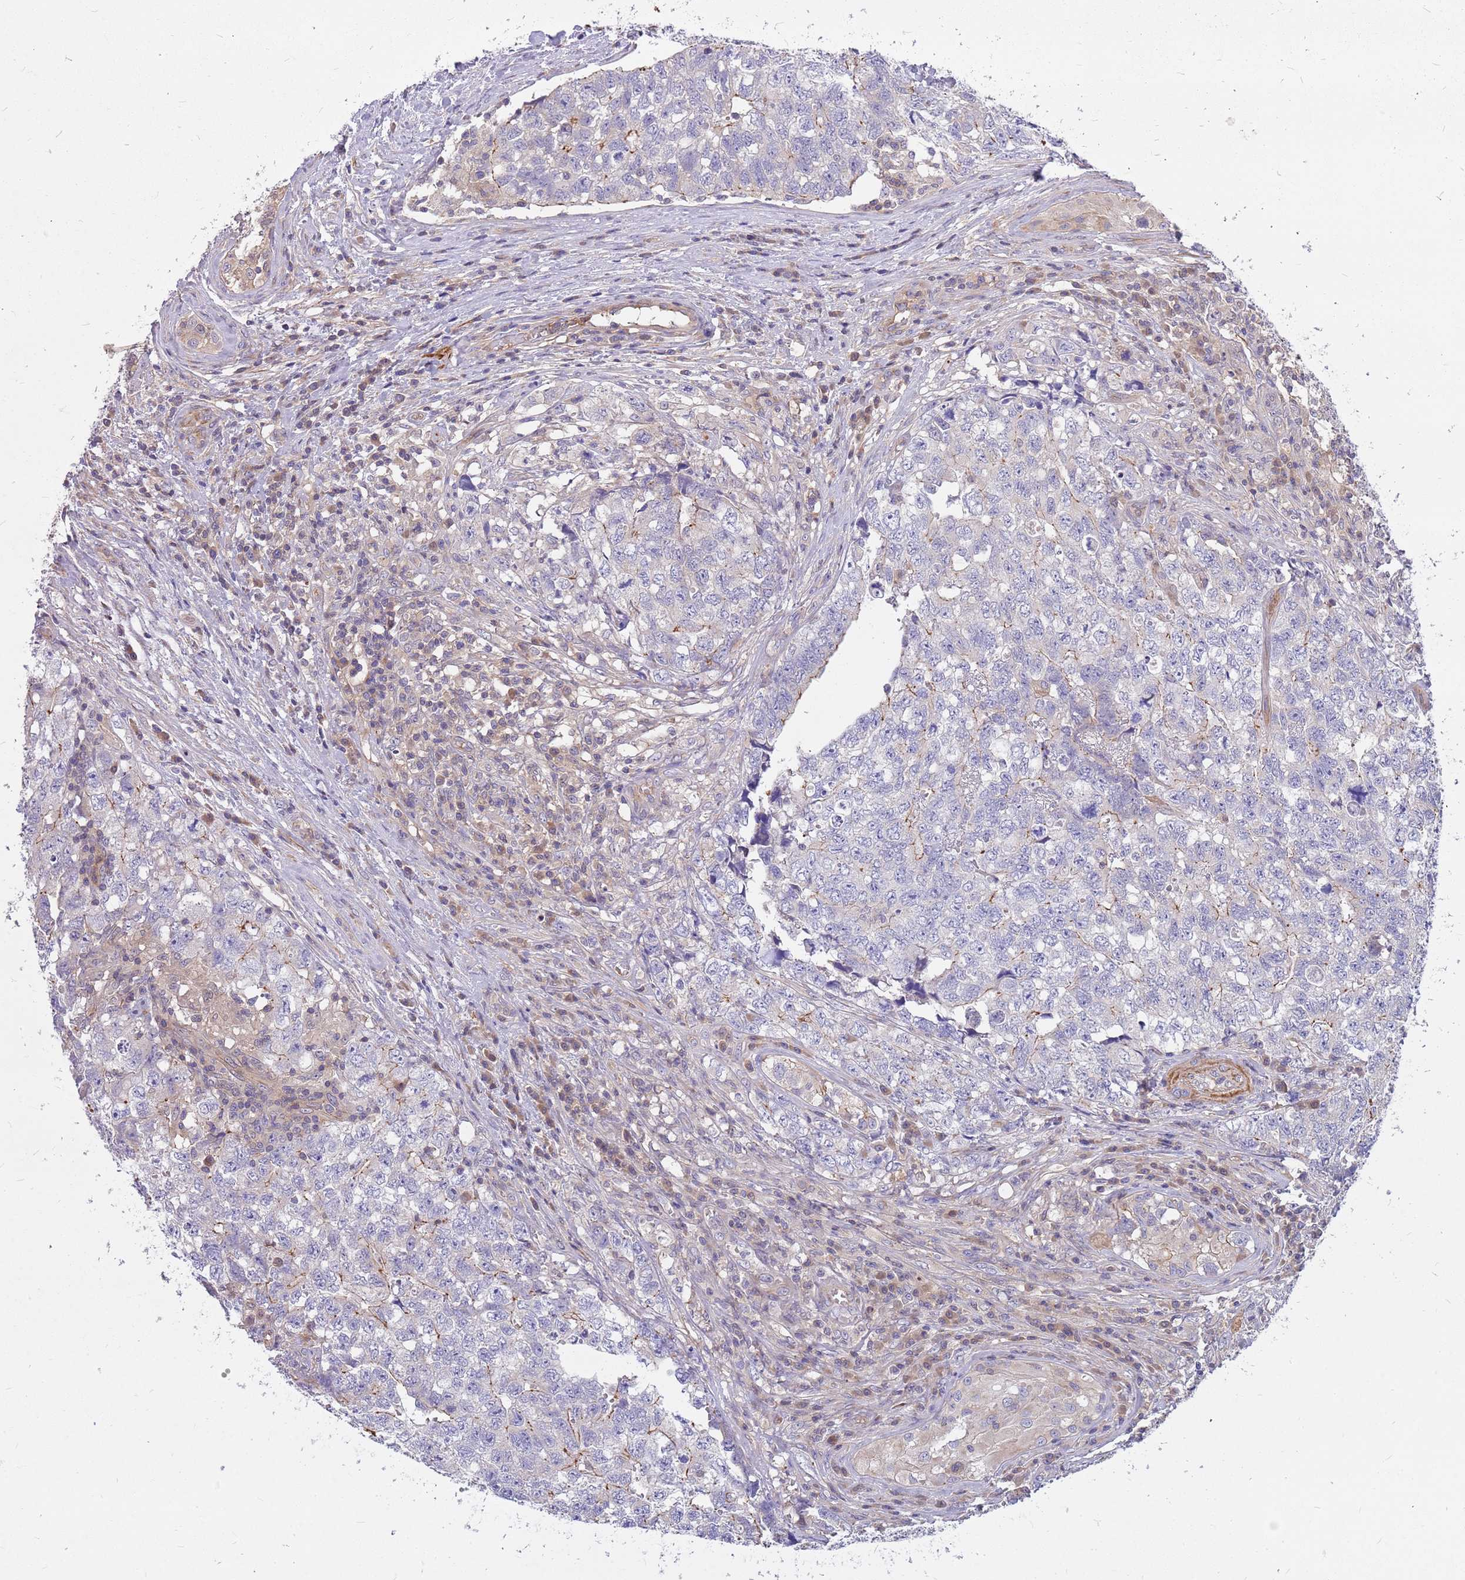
{"staining": {"intensity": "moderate", "quantity": "<25%", "location": "cytoplasmic/membranous"}, "tissue": "testis cancer", "cell_type": "Tumor cells", "image_type": "cancer", "snomed": [{"axis": "morphology", "description": "Carcinoma, Embryonal, NOS"}, {"axis": "topography", "description": "Testis"}], "caption": "Testis embryonal carcinoma stained with IHC demonstrates moderate cytoplasmic/membranous positivity in approximately <25% of tumor cells.", "gene": "MVD", "patient": {"sex": "male", "age": 31}}